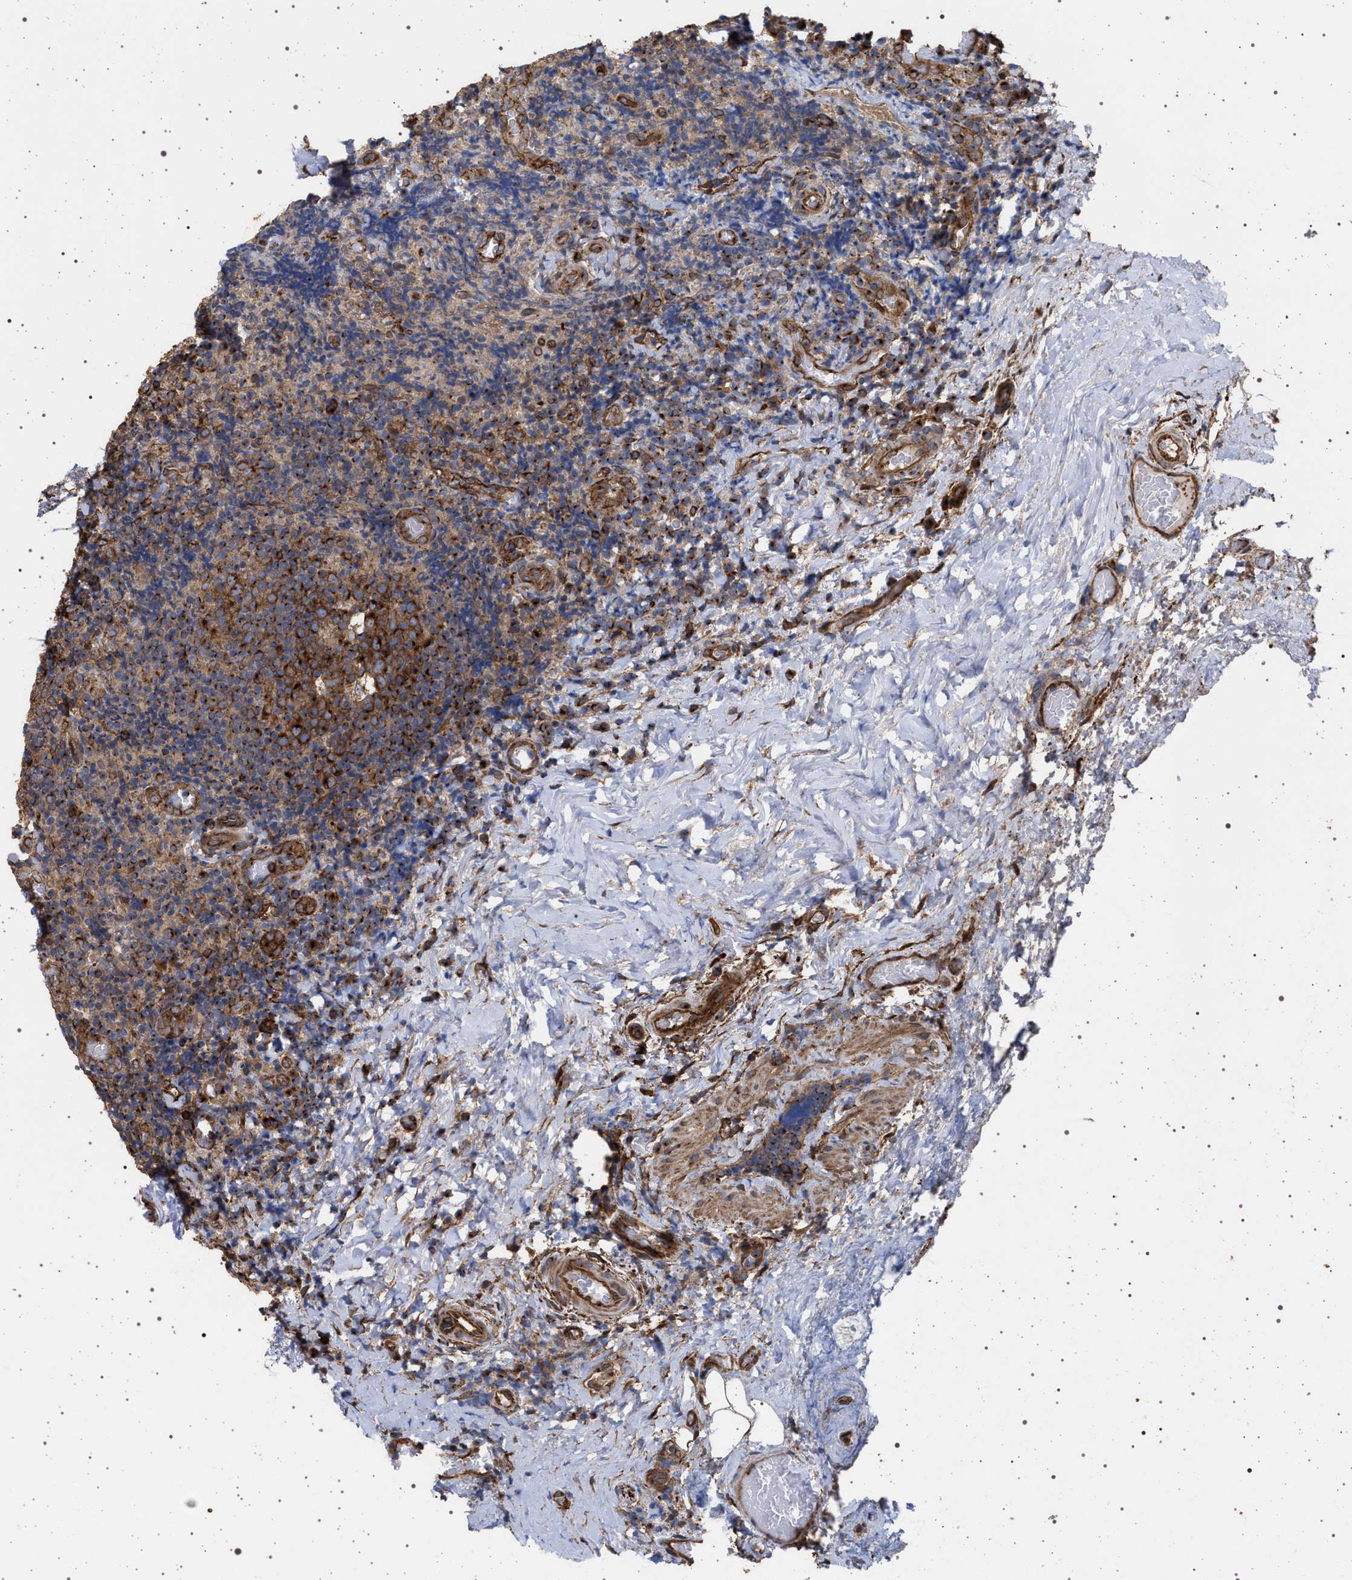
{"staining": {"intensity": "moderate", "quantity": ">75%", "location": "cytoplasmic/membranous"}, "tissue": "lymphoma", "cell_type": "Tumor cells", "image_type": "cancer", "snomed": [{"axis": "morphology", "description": "Malignant lymphoma, non-Hodgkin's type, High grade"}, {"axis": "topography", "description": "Tonsil"}], "caption": "The micrograph demonstrates immunohistochemical staining of malignant lymphoma, non-Hodgkin's type (high-grade). There is moderate cytoplasmic/membranous positivity is appreciated in about >75% of tumor cells. The staining is performed using DAB (3,3'-diaminobenzidine) brown chromogen to label protein expression. The nuclei are counter-stained blue using hematoxylin.", "gene": "IFT20", "patient": {"sex": "female", "age": 36}}